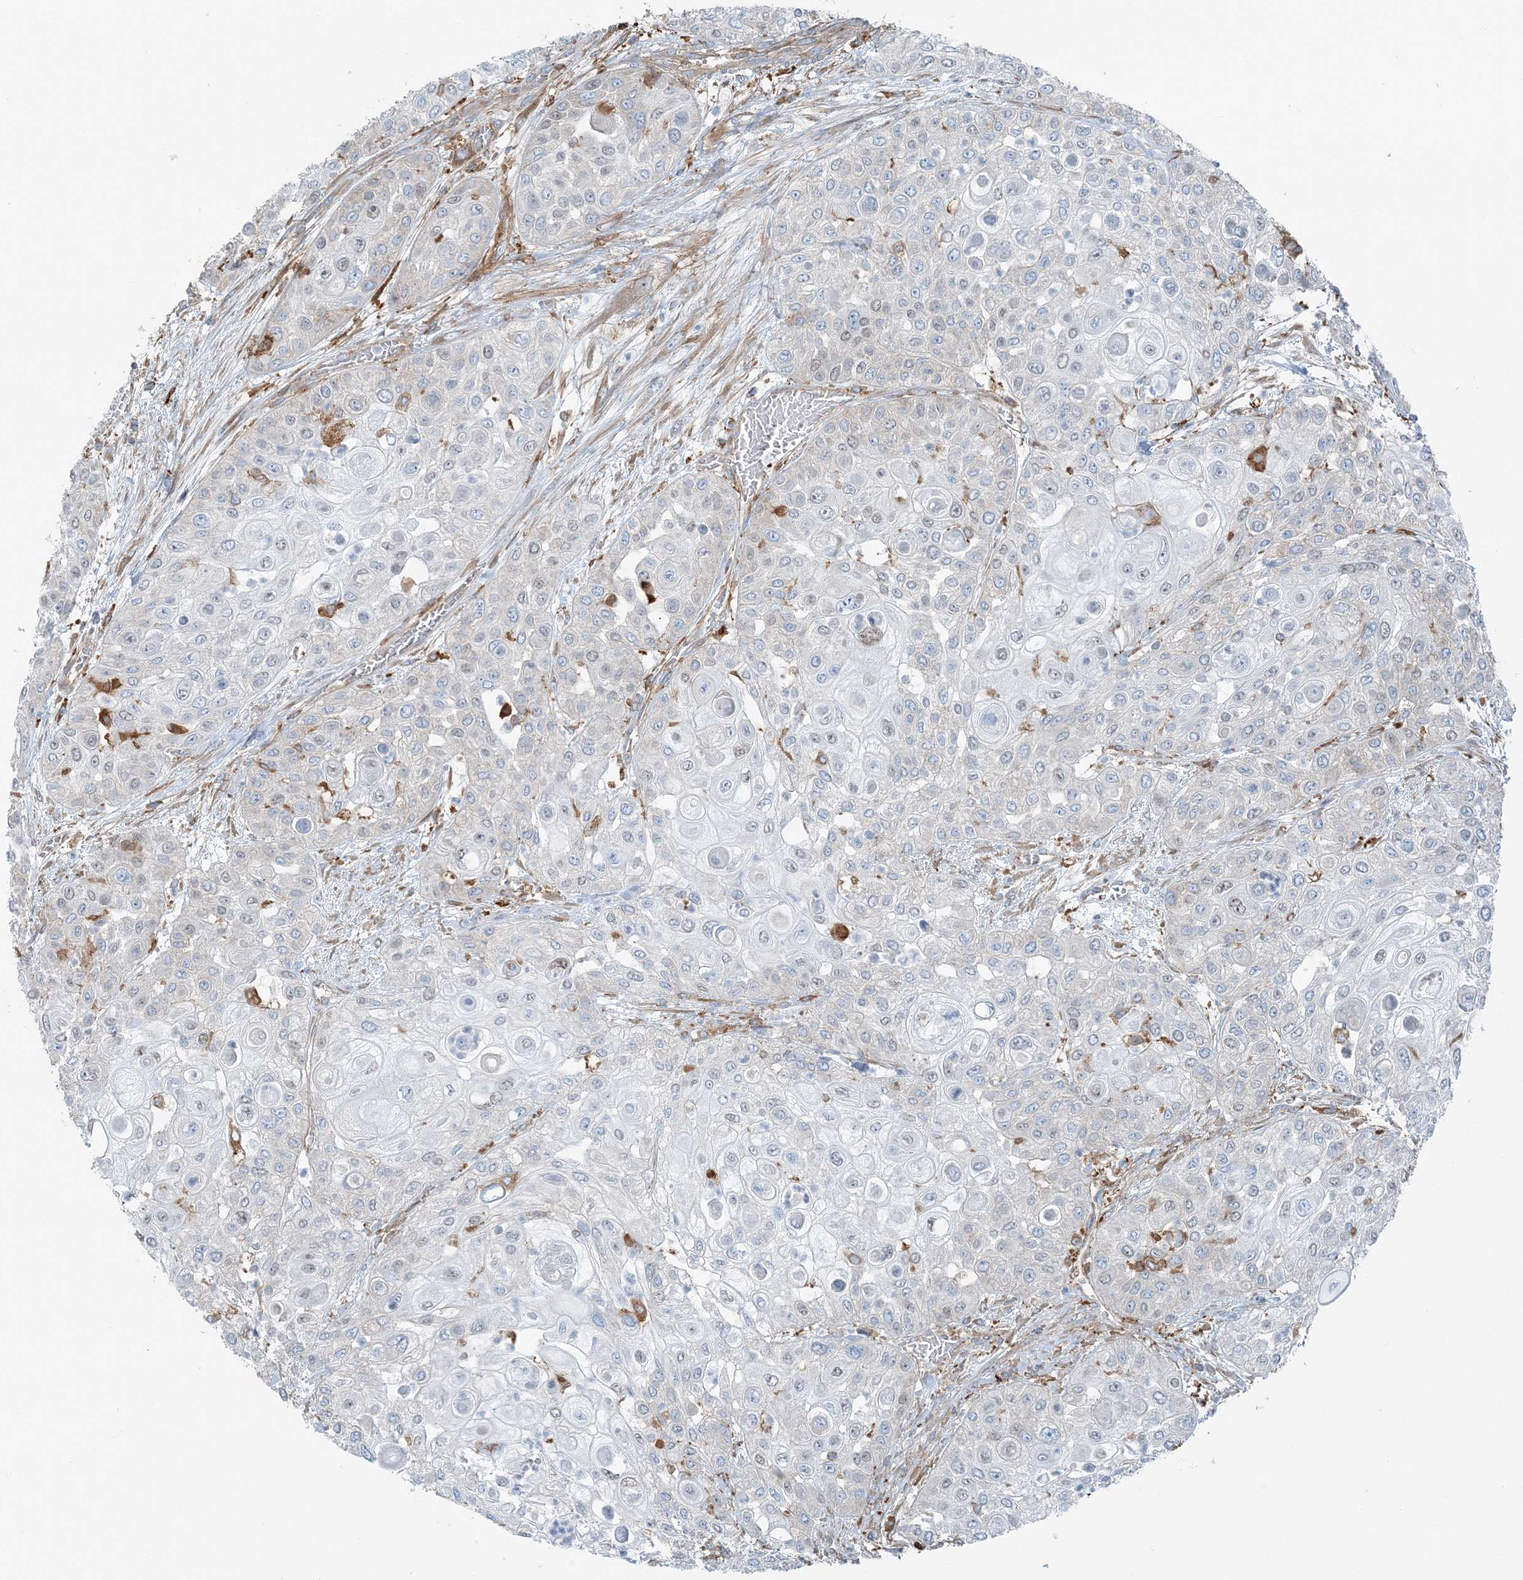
{"staining": {"intensity": "negative", "quantity": "none", "location": "none"}, "tissue": "urothelial cancer", "cell_type": "Tumor cells", "image_type": "cancer", "snomed": [{"axis": "morphology", "description": "Urothelial carcinoma, High grade"}, {"axis": "topography", "description": "Urinary bladder"}], "caption": "This is an IHC photomicrograph of urothelial cancer. There is no positivity in tumor cells.", "gene": "SNX2", "patient": {"sex": "female", "age": 79}}